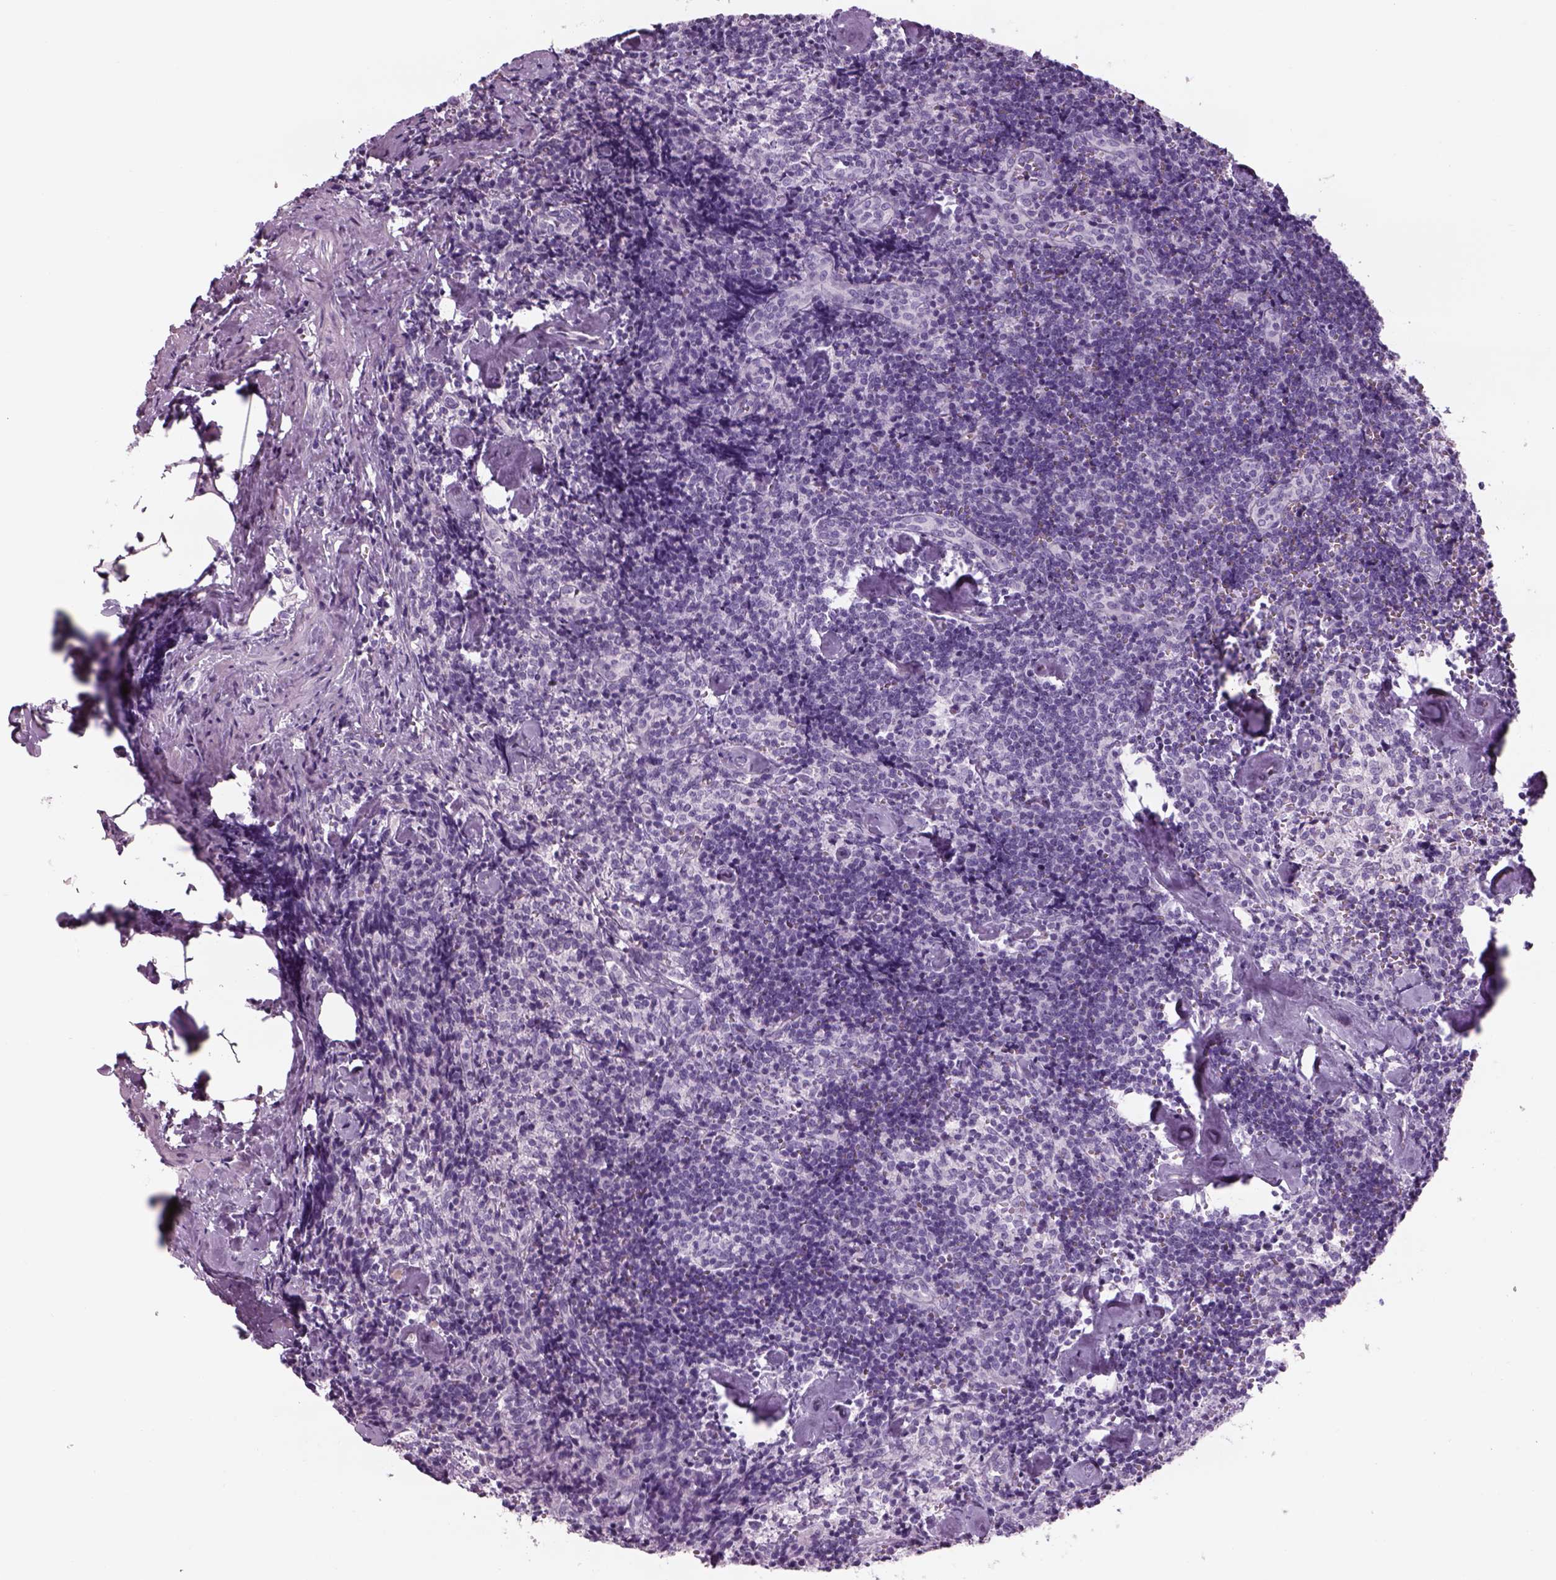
{"staining": {"intensity": "negative", "quantity": "none", "location": "none"}, "tissue": "lymph node", "cell_type": "Germinal center cells", "image_type": "normal", "snomed": [{"axis": "morphology", "description": "Normal tissue, NOS"}, {"axis": "topography", "description": "Lymph node"}], "caption": "Protein analysis of unremarkable lymph node displays no significant staining in germinal center cells.", "gene": "GAS2L2", "patient": {"sex": "female", "age": 50}}